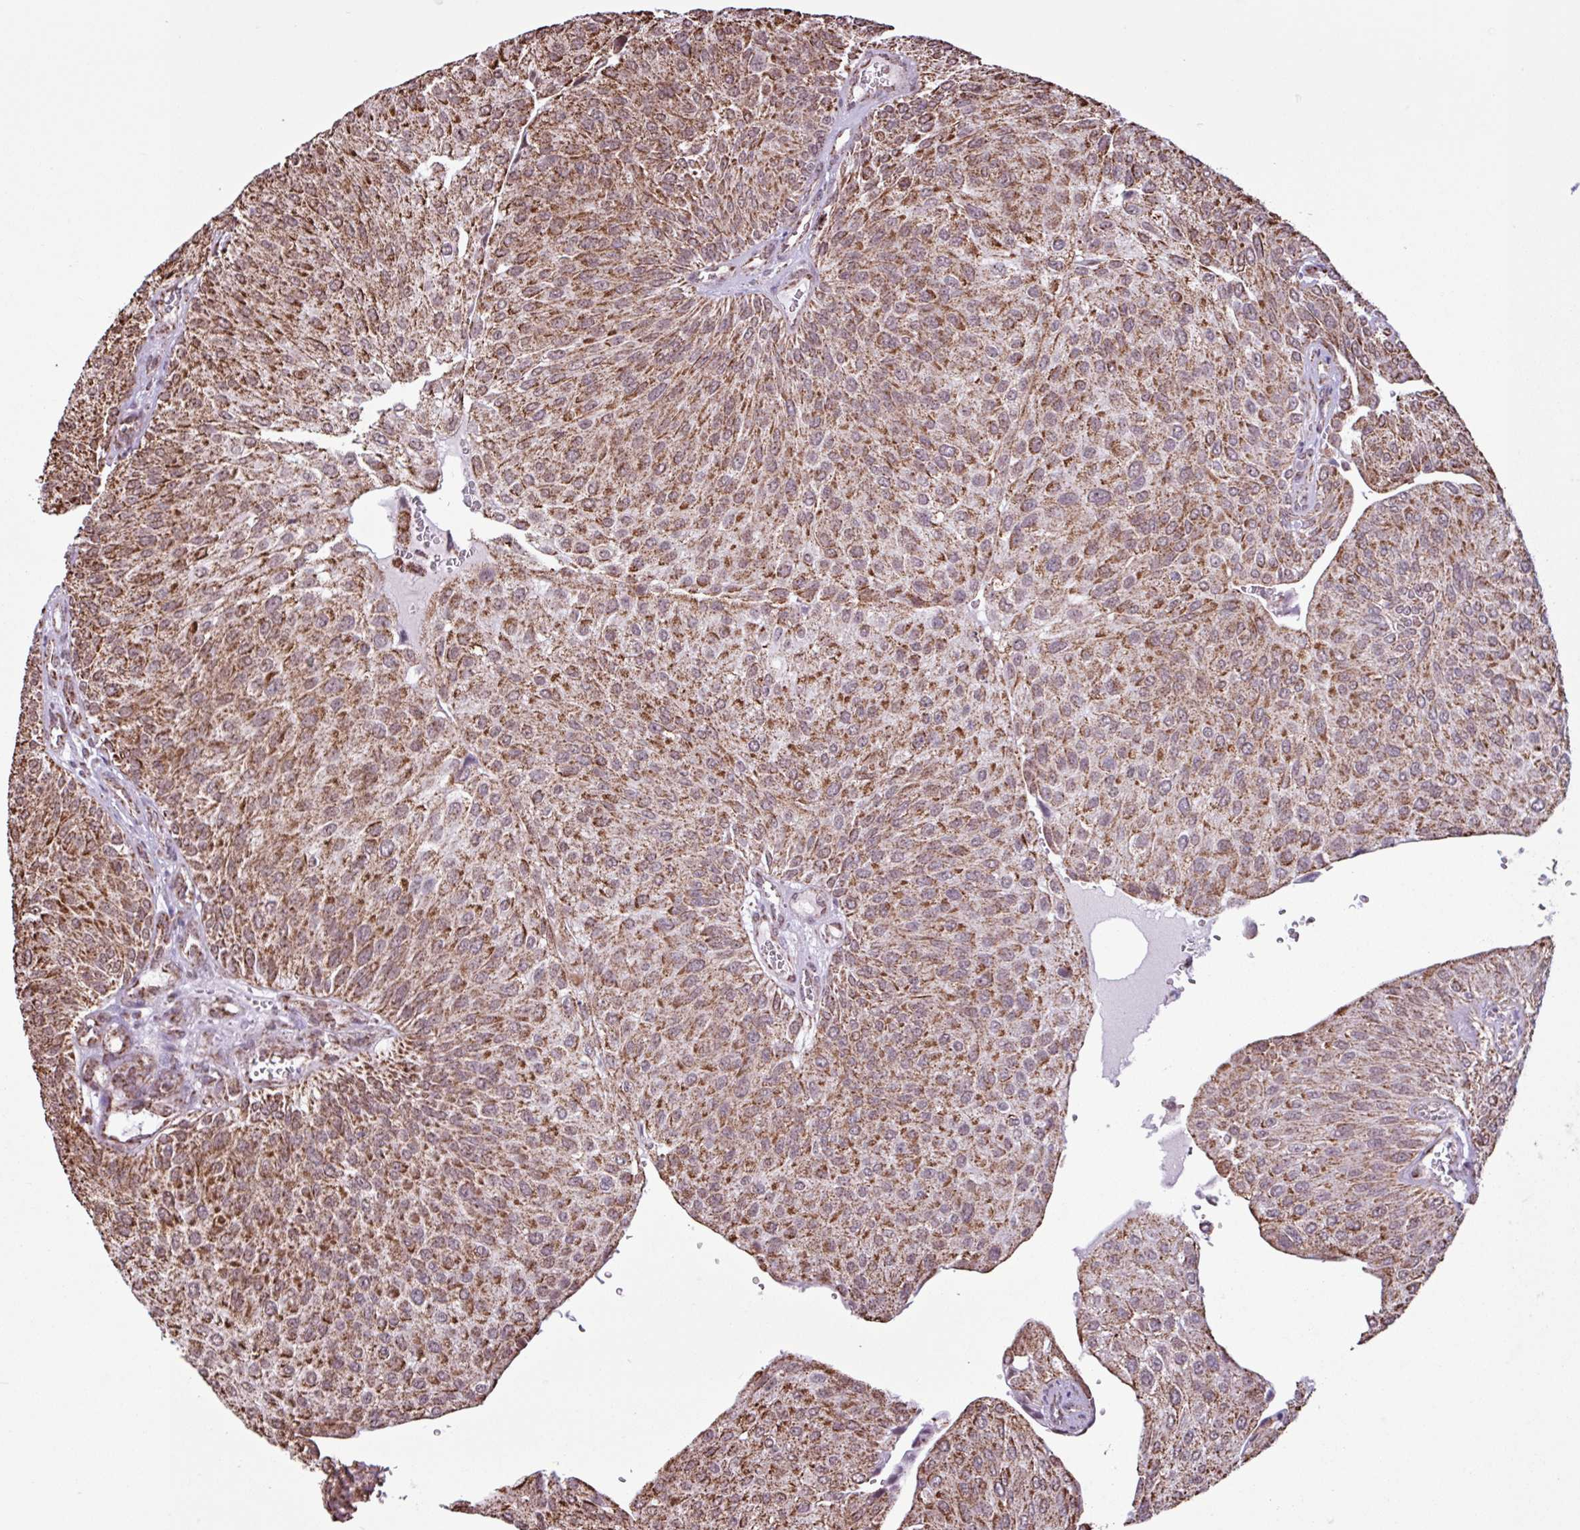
{"staining": {"intensity": "strong", "quantity": ">75%", "location": "cytoplasmic/membranous"}, "tissue": "urothelial cancer", "cell_type": "Tumor cells", "image_type": "cancer", "snomed": [{"axis": "morphology", "description": "Urothelial carcinoma, NOS"}, {"axis": "topography", "description": "Urinary bladder"}], "caption": "Strong cytoplasmic/membranous protein positivity is identified in about >75% of tumor cells in urothelial cancer.", "gene": "ALG8", "patient": {"sex": "male", "age": 67}}